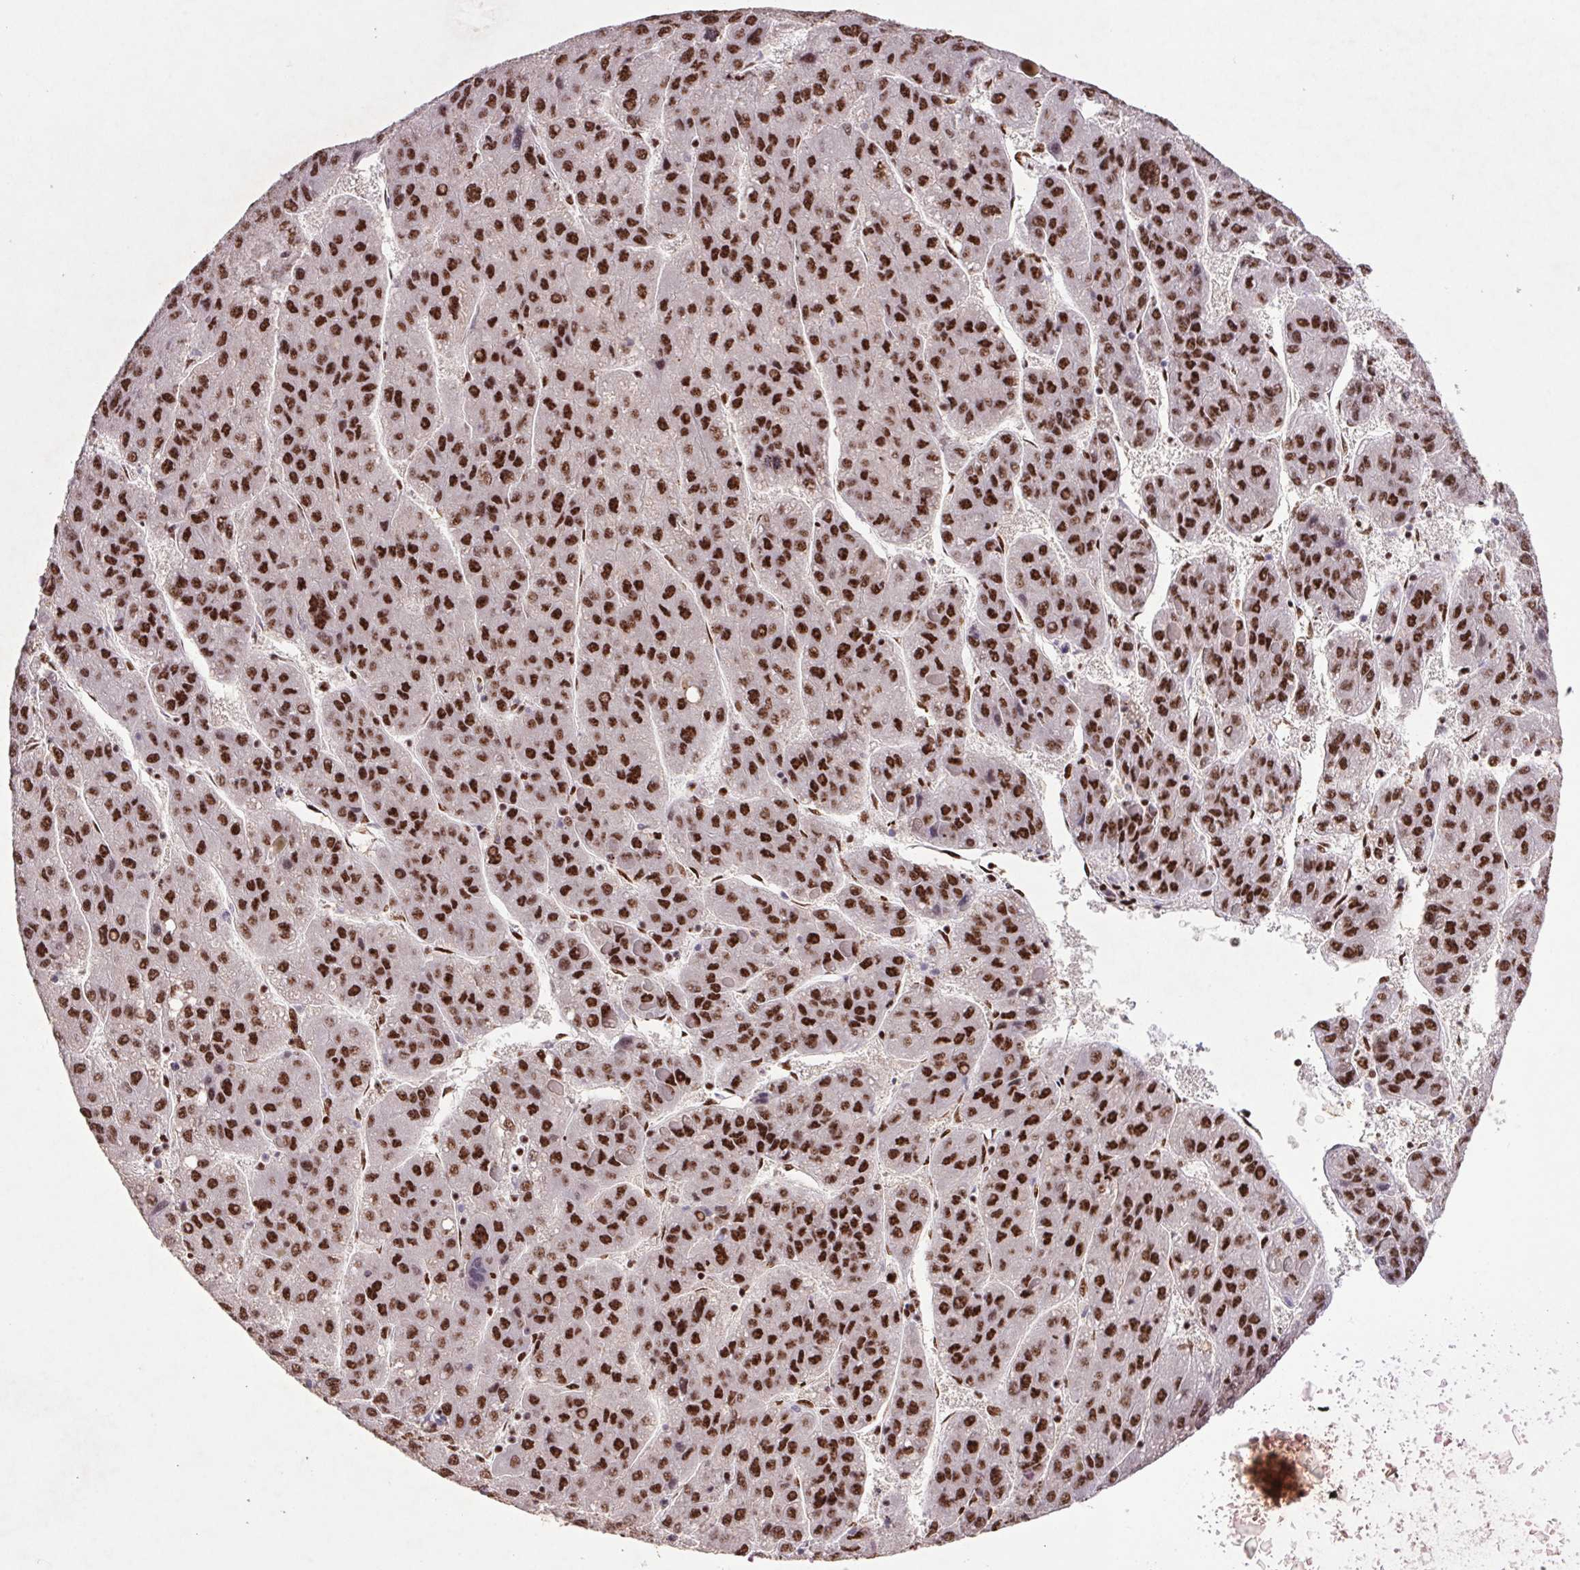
{"staining": {"intensity": "strong", "quantity": ">75%", "location": "nuclear"}, "tissue": "liver cancer", "cell_type": "Tumor cells", "image_type": "cancer", "snomed": [{"axis": "morphology", "description": "Carcinoma, Hepatocellular, NOS"}, {"axis": "topography", "description": "Liver"}], "caption": "An image showing strong nuclear expression in about >75% of tumor cells in liver hepatocellular carcinoma, as visualized by brown immunohistochemical staining.", "gene": "LDLRAD4", "patient": {"sex": "female", "age": 82}}